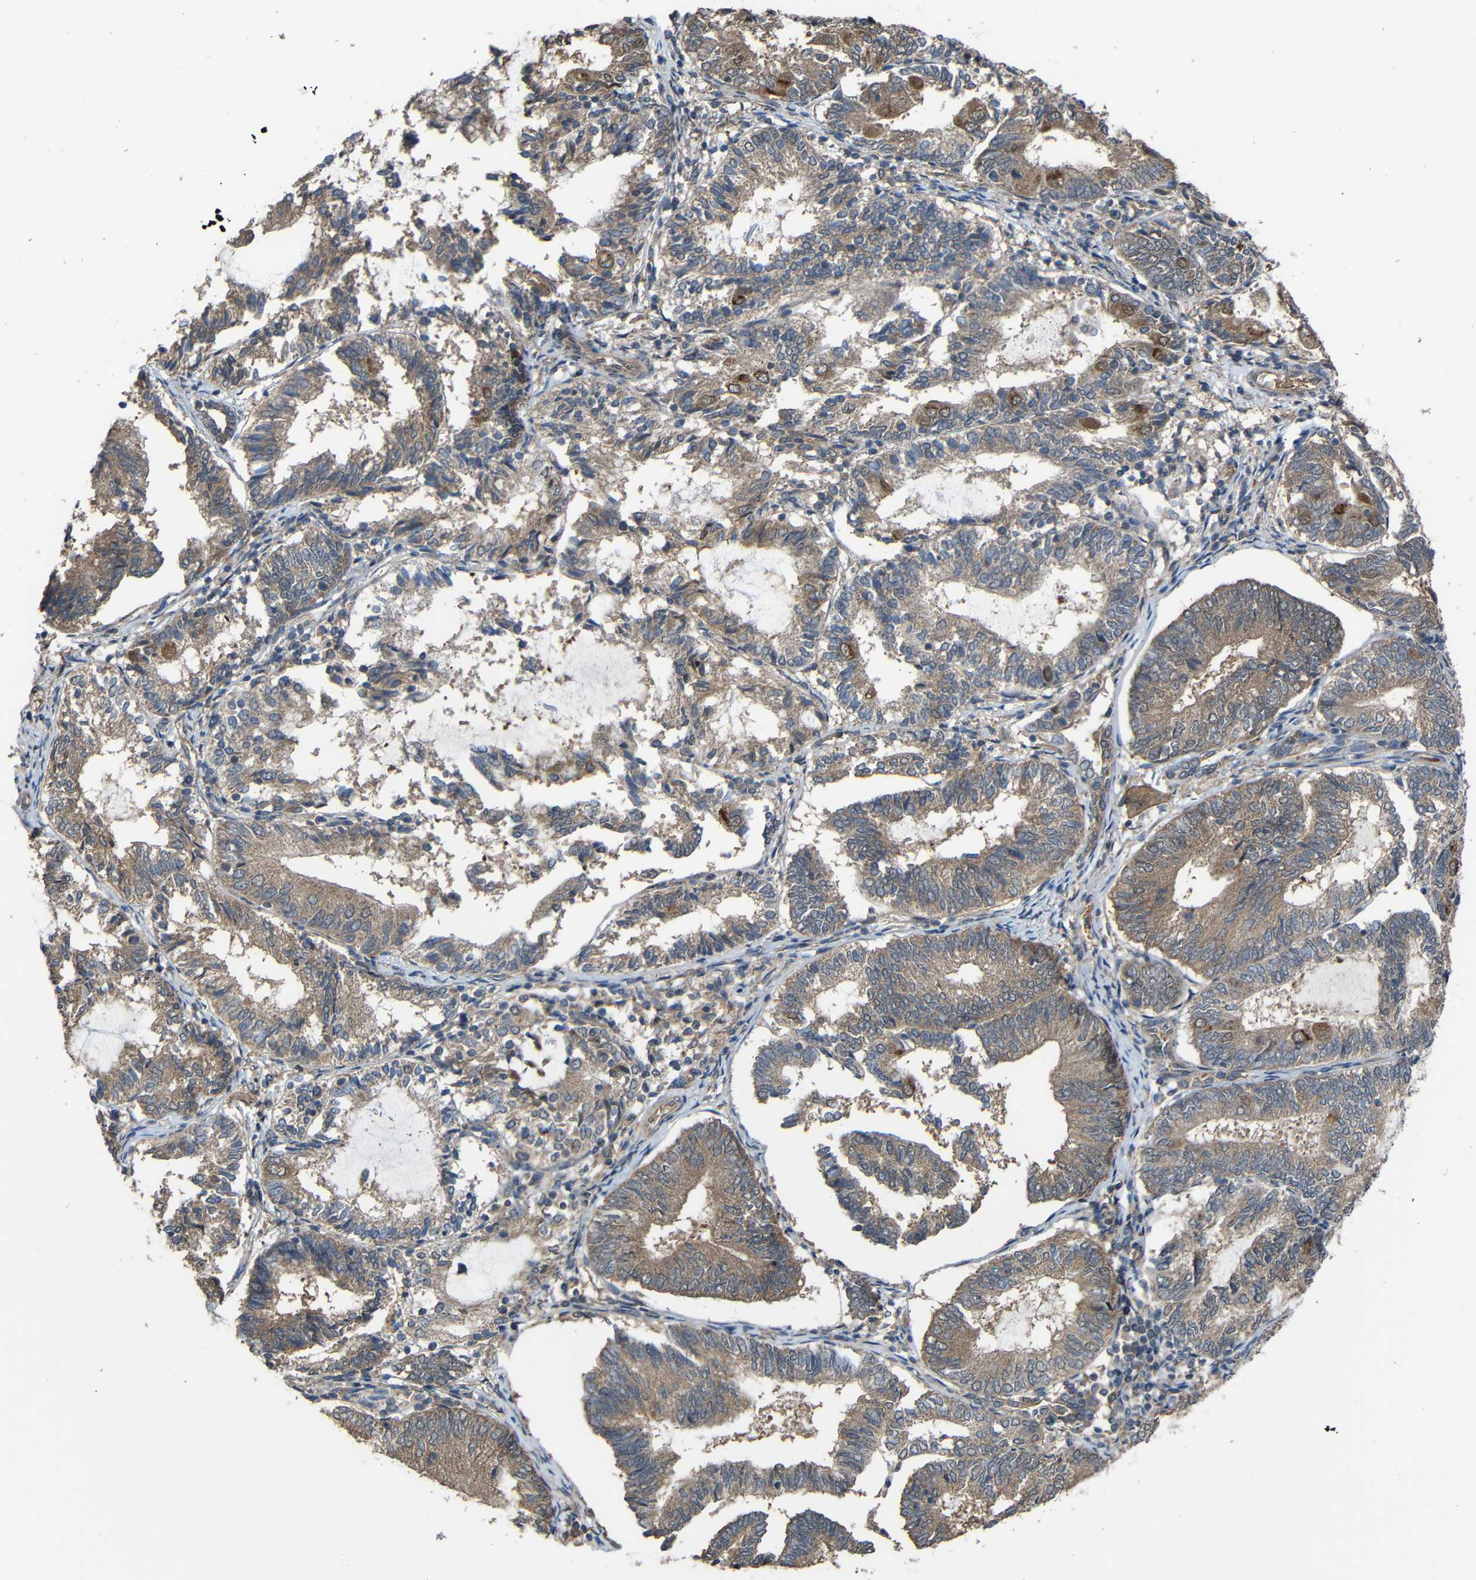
{"staining": {"intensity": "moderate", "quantity": ">75%", "location": "cytoplasmic/membranous"}, "tissue": "endometrial cancer", "cell_type": "Tumor cells", "image_type": "cancer", "snomed": [{"axis": "morphology", "description": "Adenocarcinoma, NOS"}, {"axis": "topography", "description": "Endometrium"}], "caption": "This histopathology image reveals immunohistochemistry (IHC) staining of endometrial cancer, with medium moderate cytoplasmic/membranous positivity in approximately >75% of tumor cells.", "gene": "CHST9", "patient": {"sex": "female", "age": 81}}